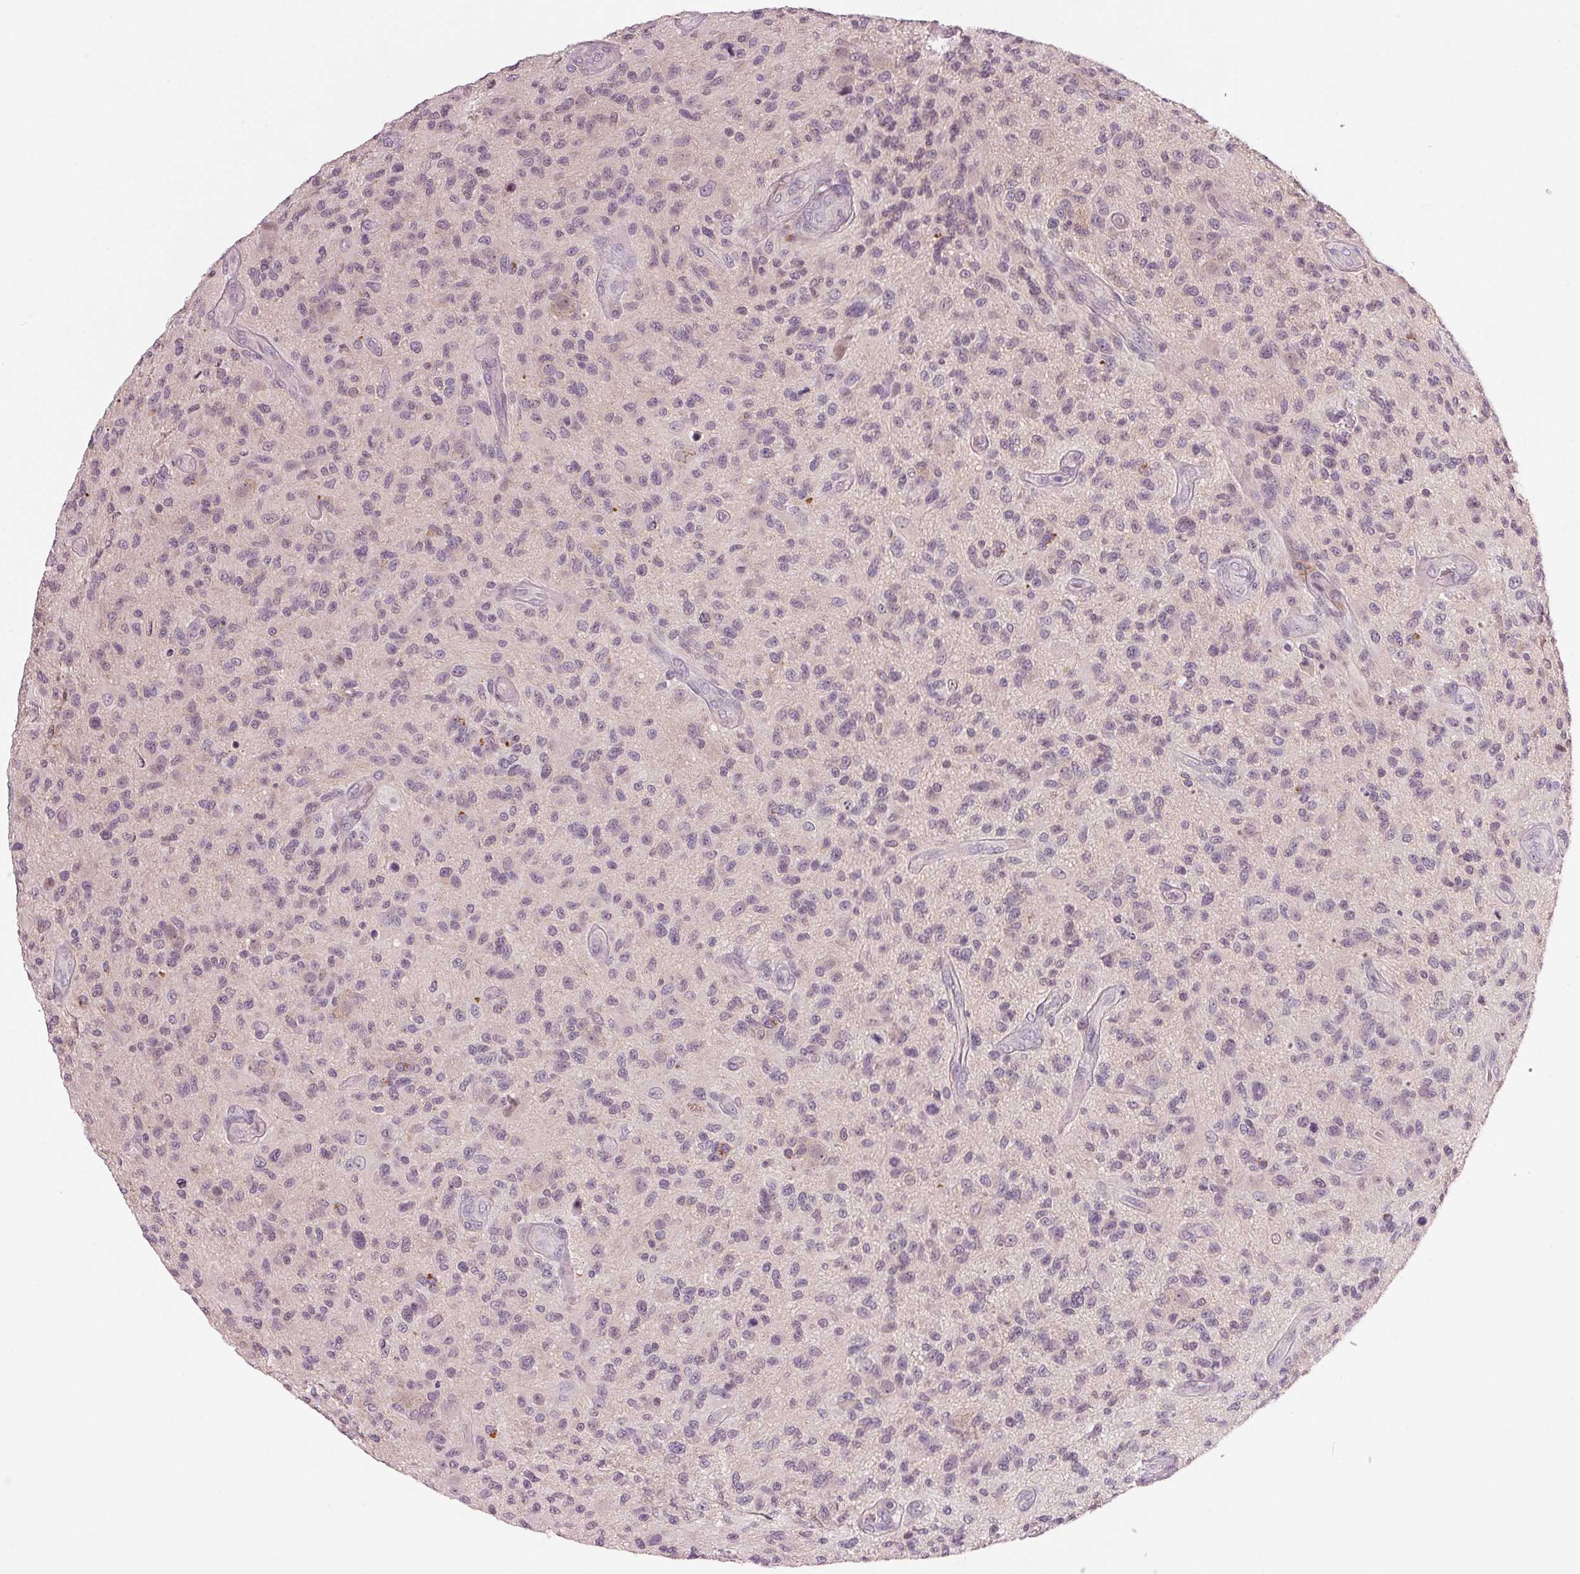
{"staining": {"intensity": "negative", "quantity": "none", "location": "none"}, "tissue": "glioma", "cell_type": "Tumor cells", "image_type": "cancer", "snomed": [{"axis": "morphology", "description": "Glioma, malignant, High grade"}, {"axis": "topography", "description": "Brain"}], "caption": "Tumor cells are negative for brown protein staining in glioma.", "gene": "ZNF605", "patient": {"sex": "male", "age": 47}}